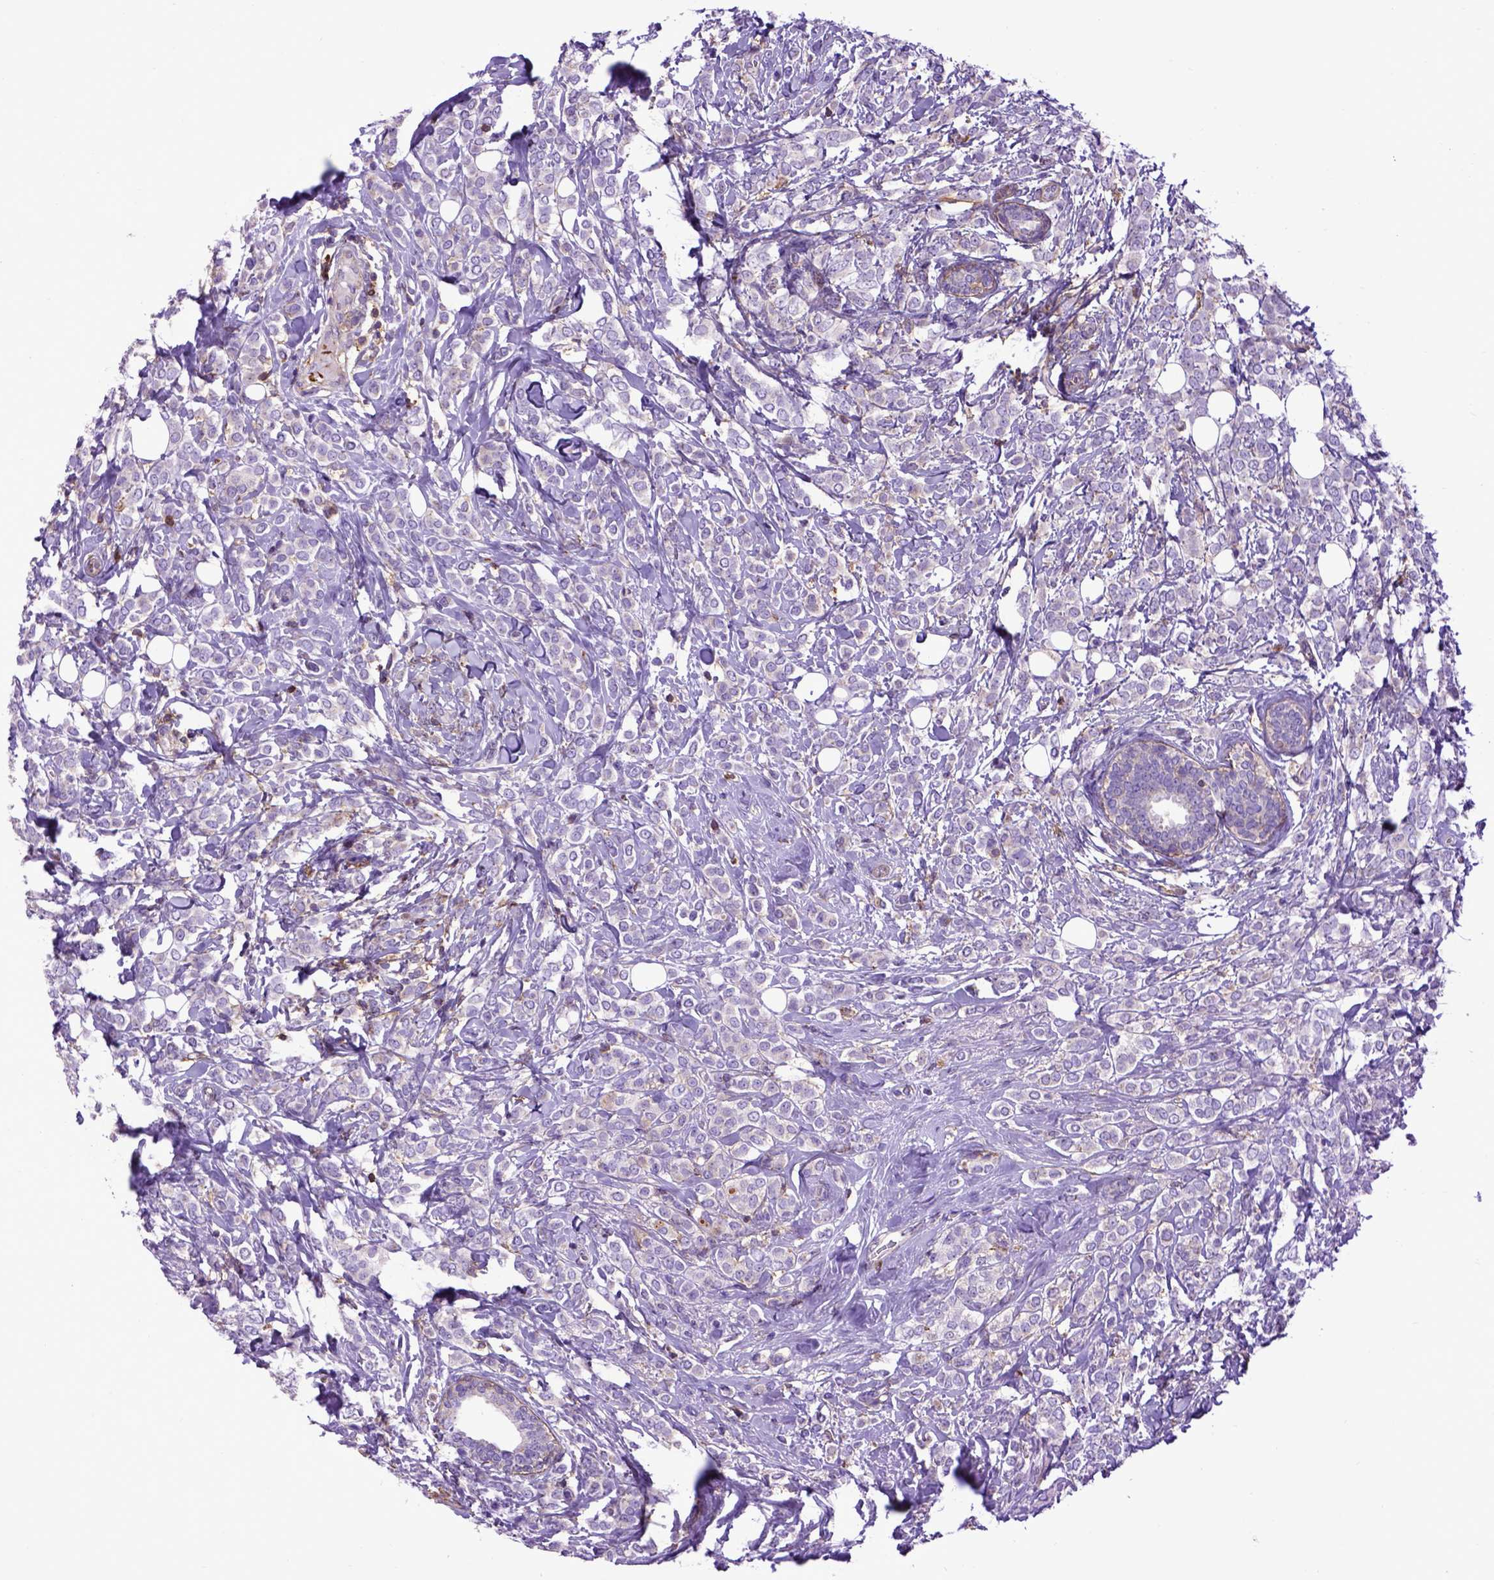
{"staining": {"intensity": "negative", "quantity": "none", "location": "none"}, "tissue": "breast cancer", "cell_type": "Tumor cells", "image_type": "cancer", "snomed": [{"axis": "morphology", "description": "Lobular carcinoma"}, {"axis": "topography", "description": "Breast"}], "caption": "This is an IHC image of lobular carcinoma (breast). There is no positivity in tumor cells.", "gene": "ASAH2", "patient": {"sex": "female", "age": 49}}